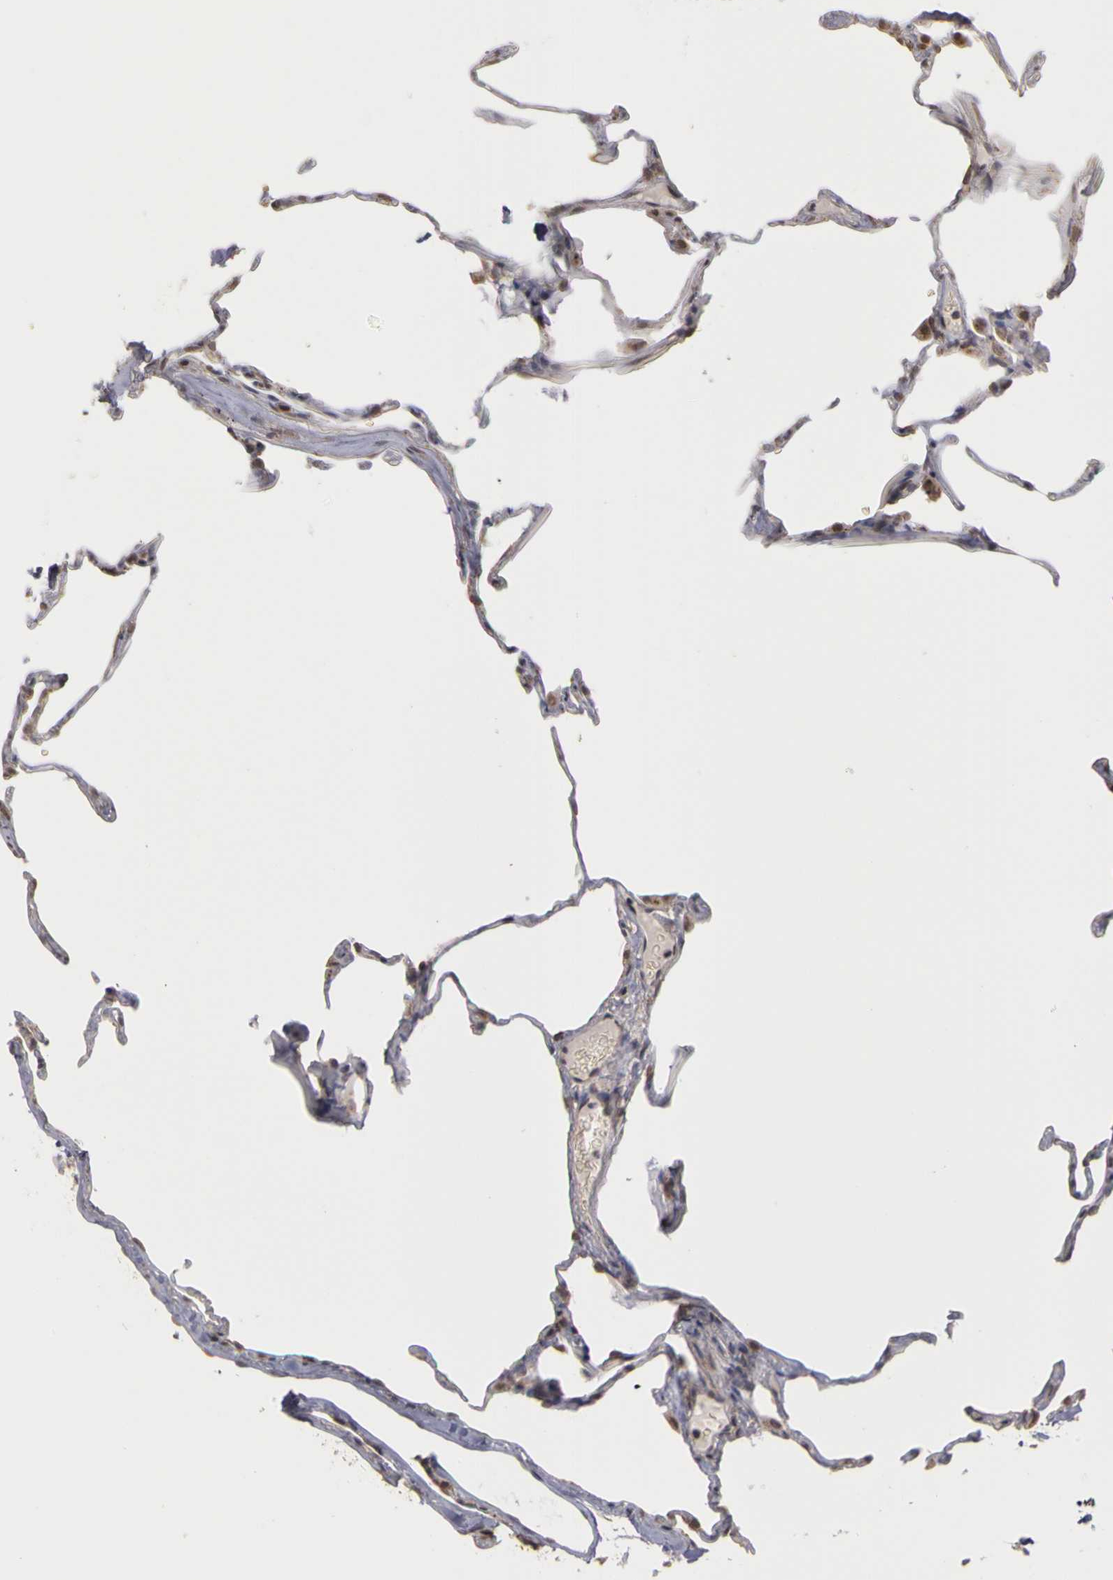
{"staining": {"intensity": "moderate", "quantity": "<25%", "location": "cytoplasmic/membranous"}, "tissue": "lung", "cell_type": "Alveolar cells", "image_type": "normal", "snomed": [{"axis": "morphology", "description": "Normal tissue, NOS"}, {"axis": "topography", "description": "Lung"}], "caption": "Immunohistochemistry histopathology image of benign human lung stained for a protein (brown), which demonstrates low levels of moderate cytoplasmic/membranous expression in about <25% of alveolar cells.", "gene": "FRMD7", "patient": {"sex": "female", "age": 75}}